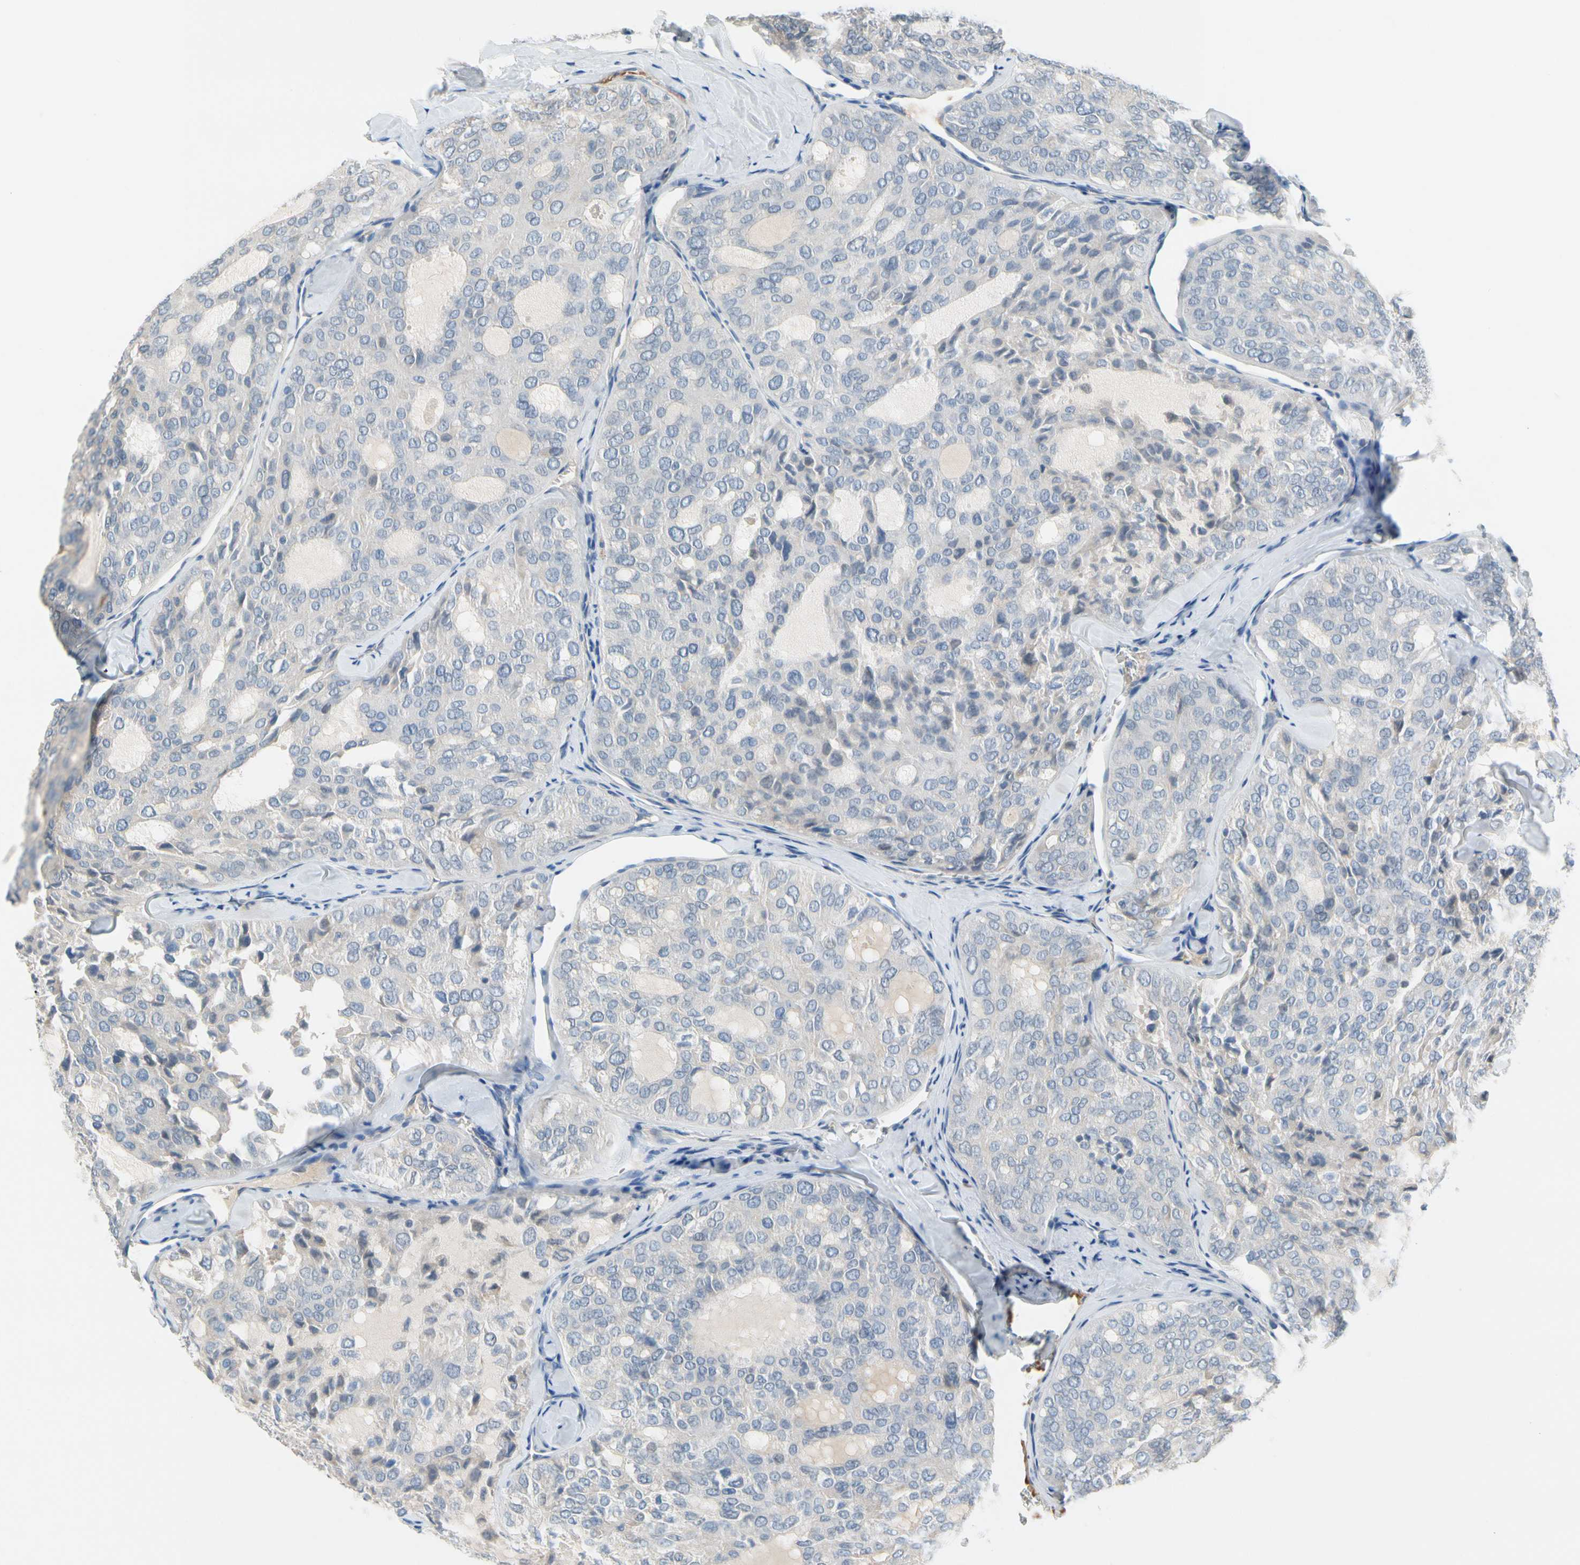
{"staining": {"intensity": "negative", "quantity": "none", "location": "none"}, "tissue": "thyroid cancer", "cell_type": "Tumor cells", "image_type": "cancer", "snomed": [{"axis": "morphology", "description": "Follicular adenoma carcinoma, NOS"}, {"axis": "topography", "description": "Thyroid gland"}], "caption": "Human thyroid cancer stained for a protein using IHC displays no positivity in tumor cells.", "gene": "CNDP1", "patient": {"sex": "male", "age": 75}}